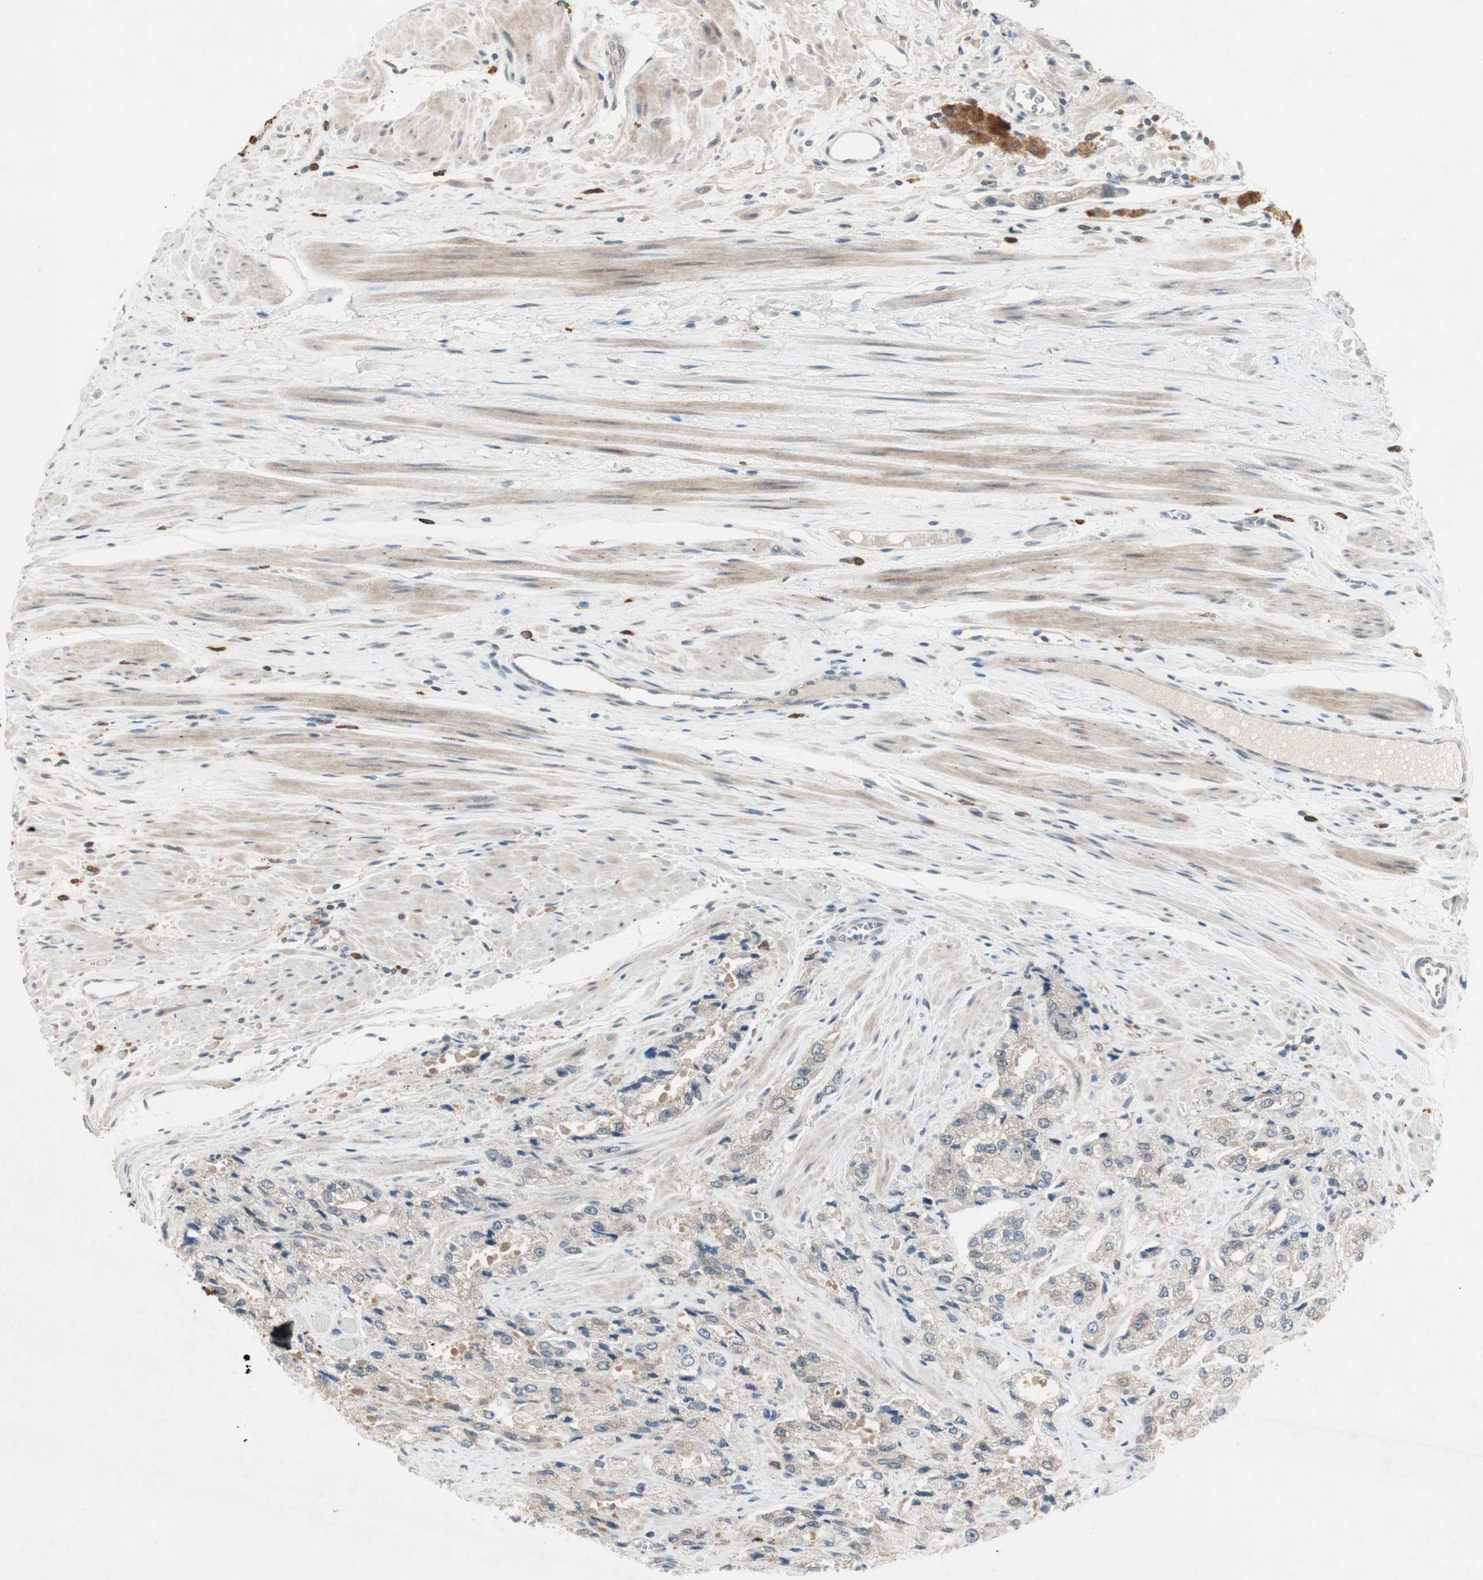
{"staining": {"intensity": "weak", "quantity": "25%-75%", "location": "cytoplasmic/membranous"}, "tissue": "prostate cancer", "cell_type": "Tumor cells", "image_type": "cancer", "snomed": [{"axis": "morphology", "description": "Adenocarcinoma, High grade"}, {"axis": "topography", "description": "Prostate"}], "caption": "This micrograph shows immunohistochemistry staining of high-grade adenocarcinoma (prostate), with low weak cytoplasmic/membranous expression in approximately 25%-75% of tumor cells.", "gene": "RTL6", "patient": {"sex": "male", "age": 58}}